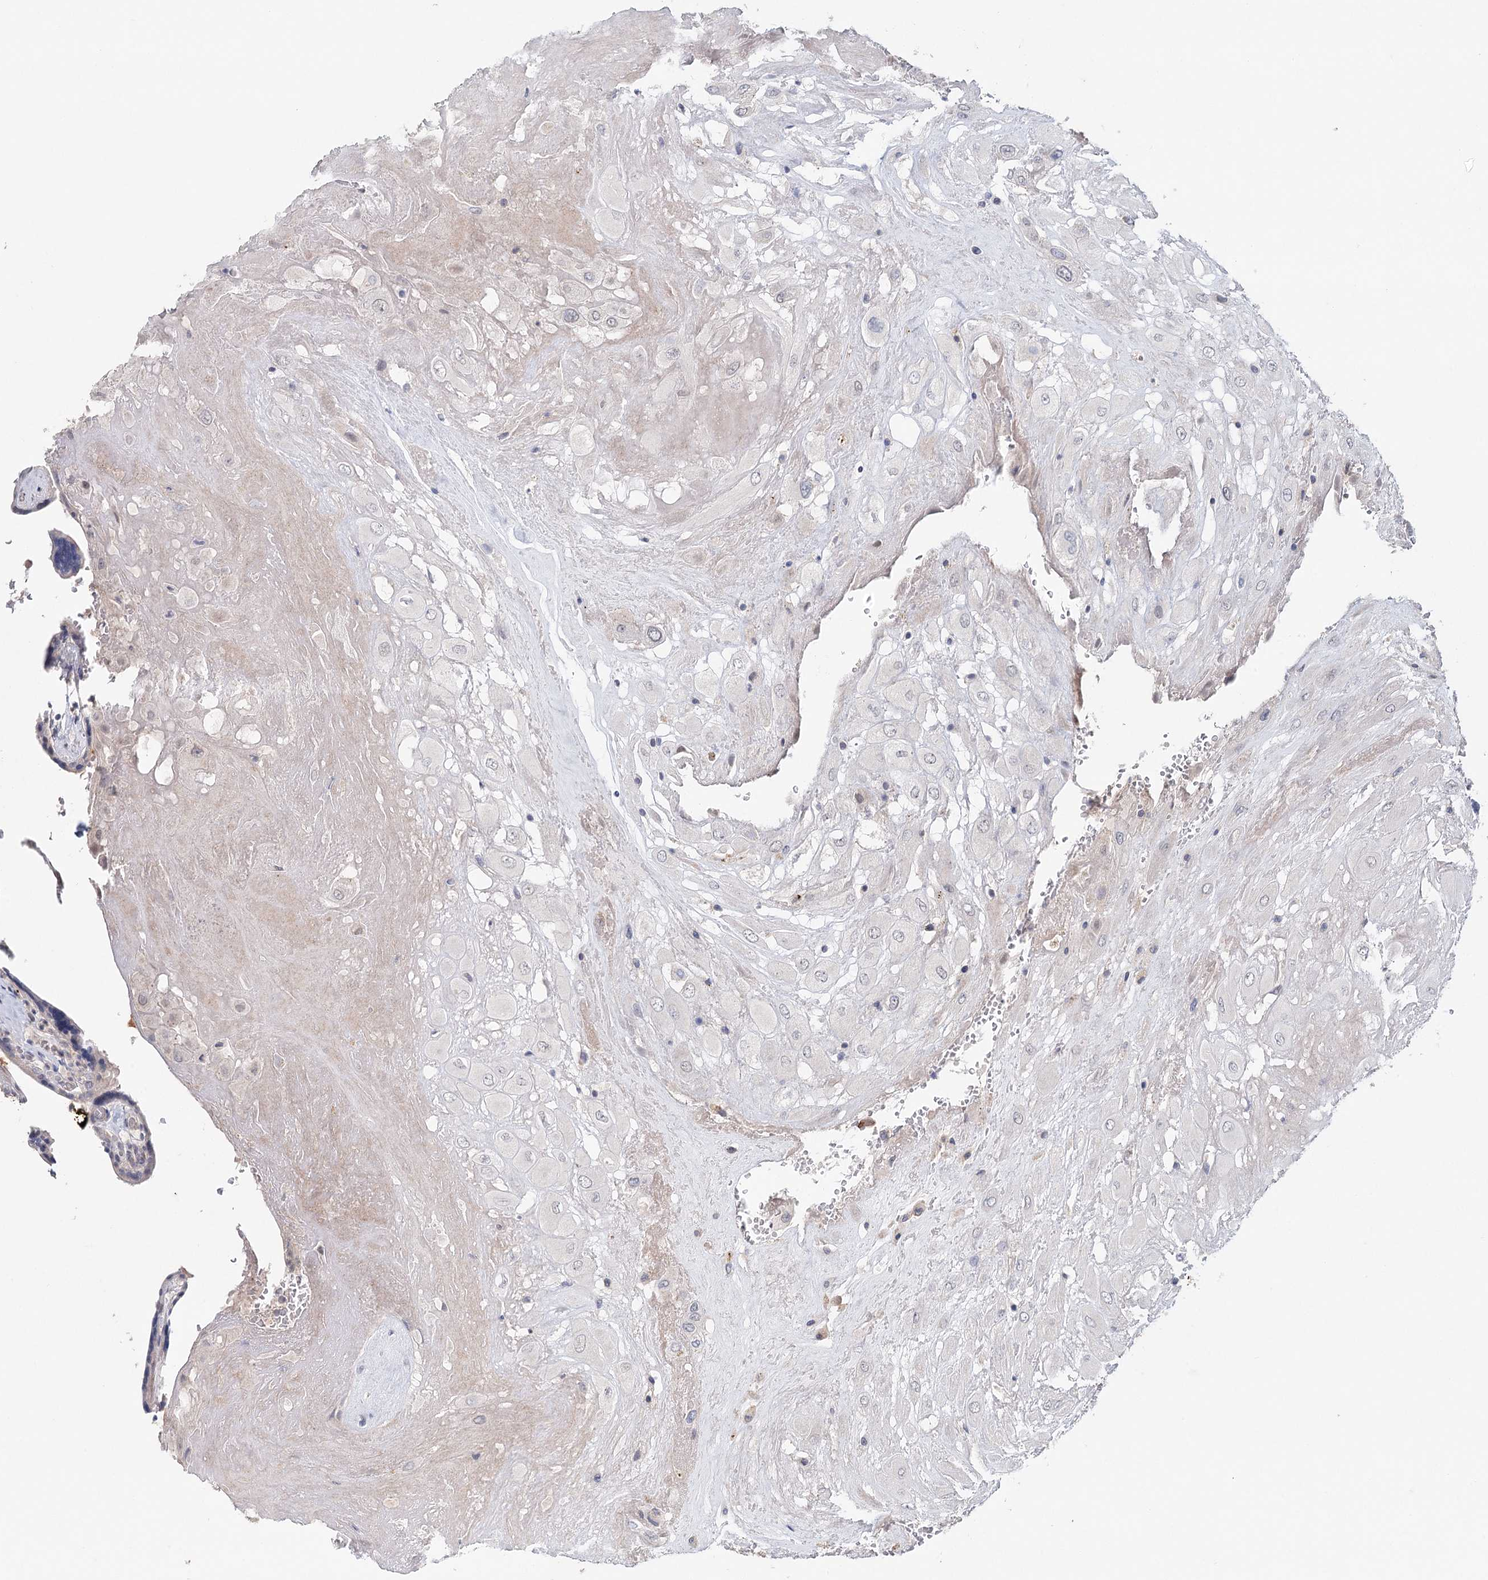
{"staining": {"intensity": "negative", "quantity": "none", "location": "none"}, "tissue": "placenta", "cell_type": "Decidual cells", "image_type": "normal", "snomed": [{"axis": "morphology", "description": "Normal tissue, NOS"}, {"axis": "topography", "description": "Placenta"}], "caption": "This is an immunohistochemistry (IHC) photomicrograph of normal placenta. There is no expression in decidual cells.", "gene": "PKP4", "patient": {"sex": "female", "age": 37}}